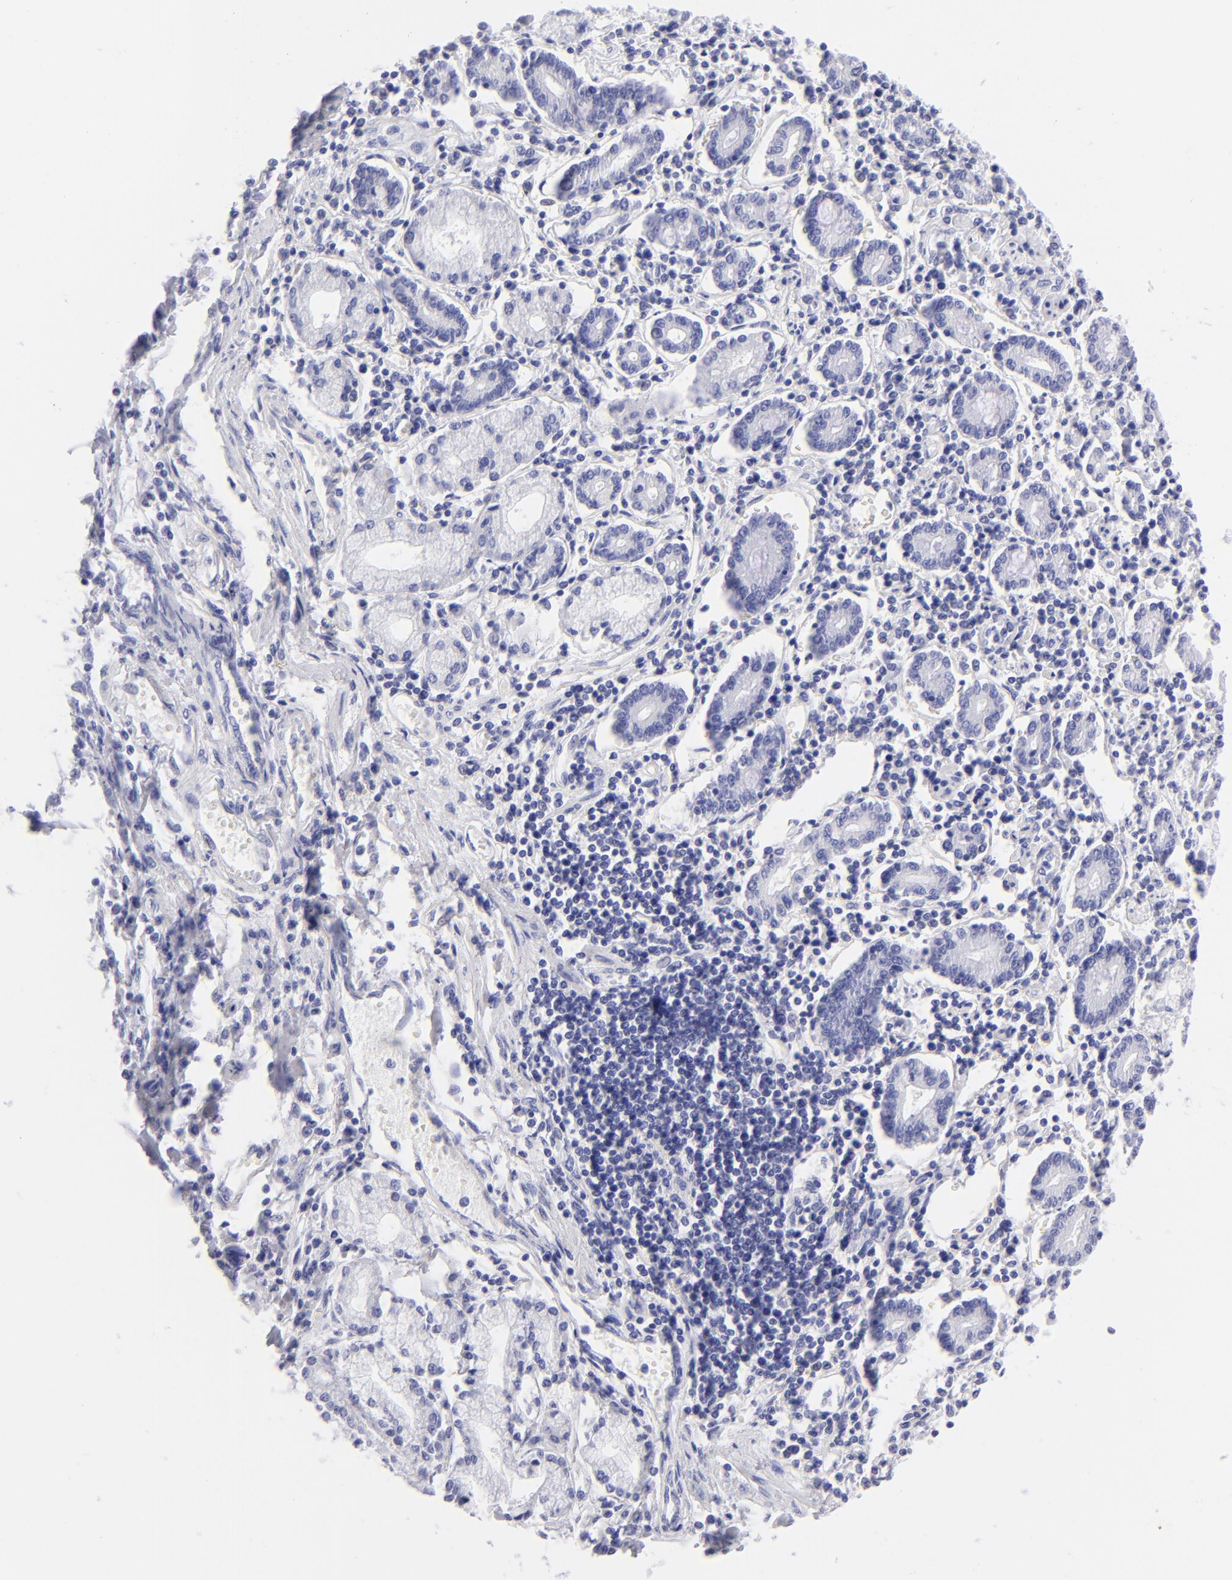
{"staining": {"intensity": "negative", "quantity": "none", "location": "none"}, "tissue": "pancreatic cancer", "cell_type": "Tumor cells", "image_type": "cancer", "snomed": [{"axis": "morphology", "description": "Adenocarcinoma, NOS"}, {"axis": "topography", "description": "Pancreas"}], "caption": "Protein analysis of pancreatic adenocarcinoma reveals no significant expression in tumor cells.", "gene": "SLC1A3", "patient": {"sex": "female", "age": 57}}